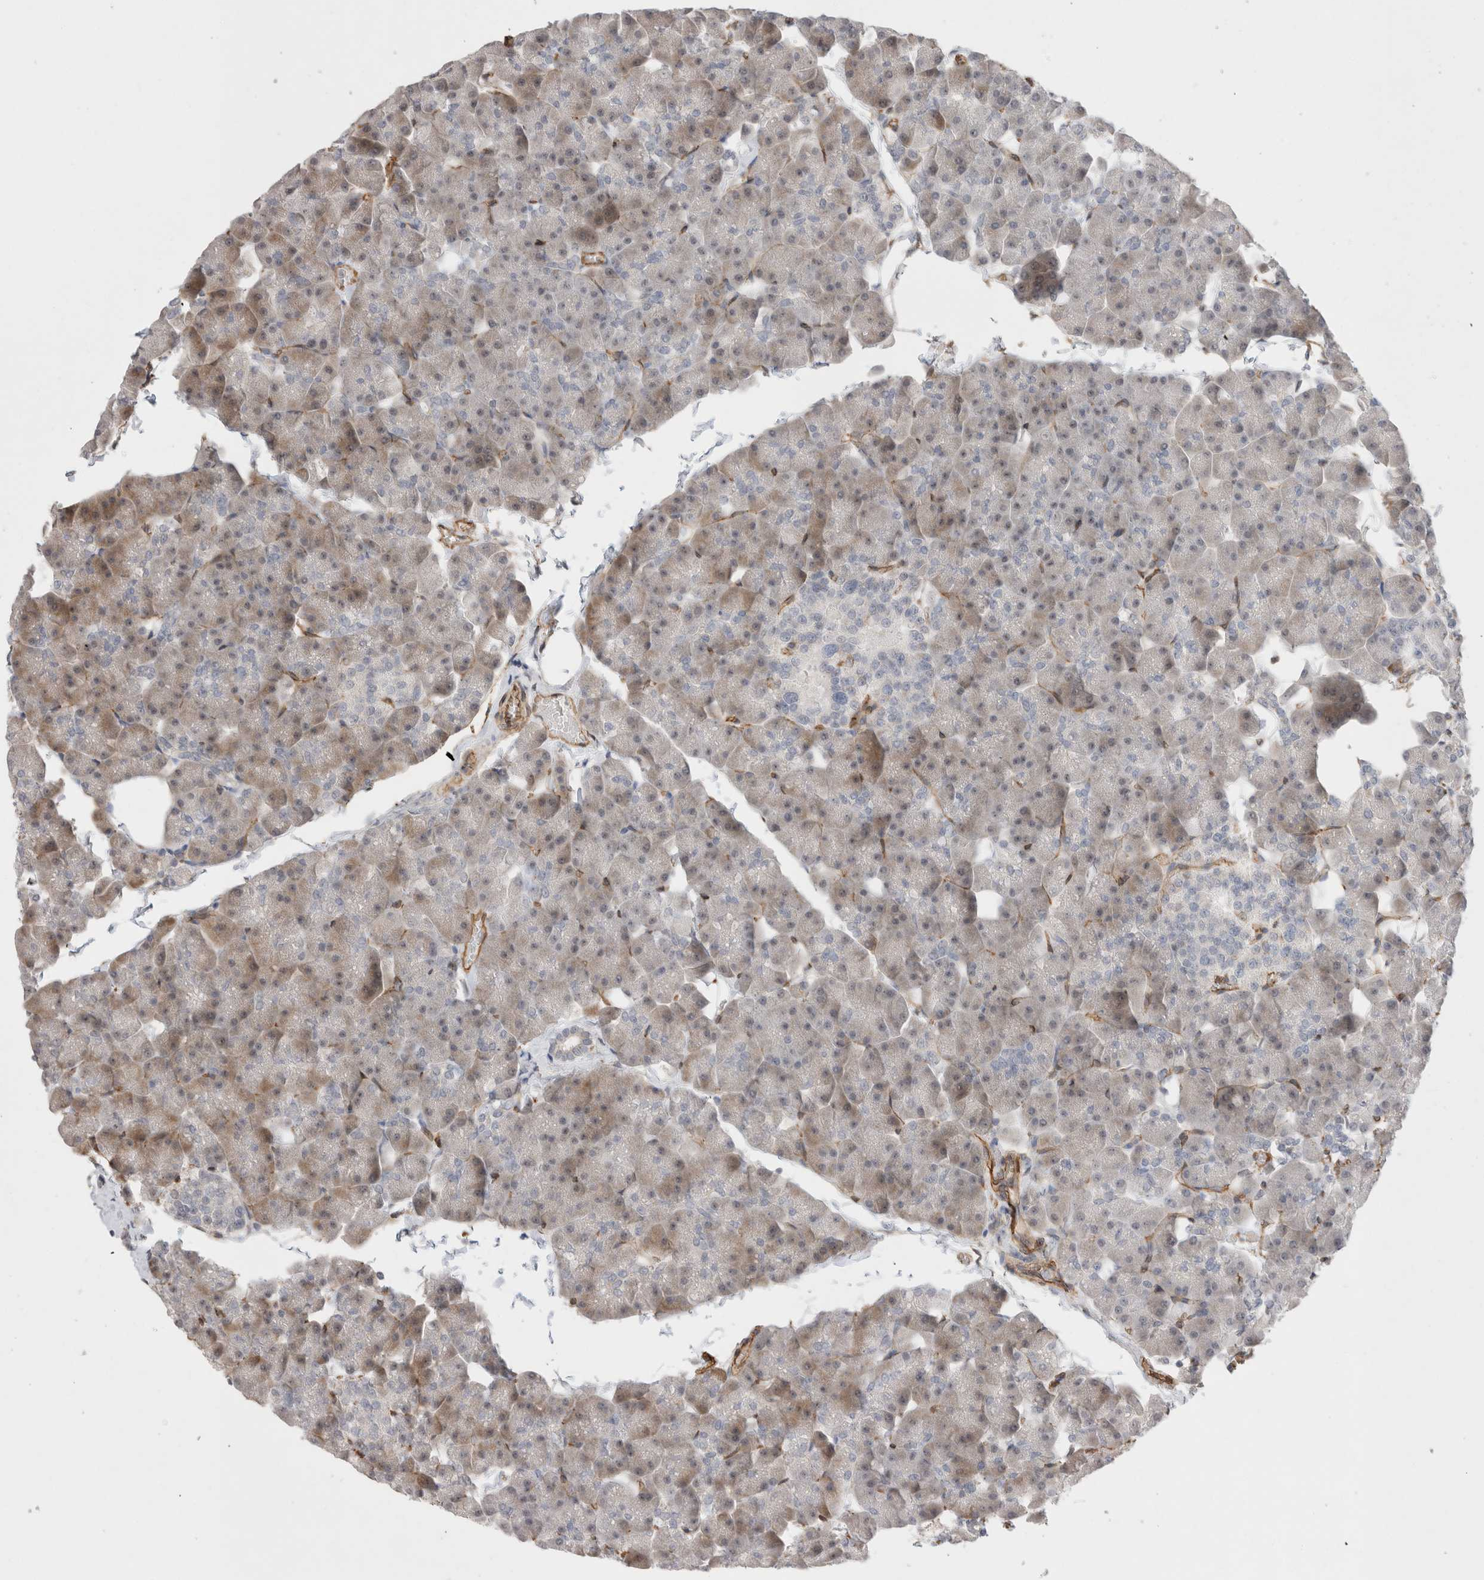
{"staining": {"intensity": "moderate", "quantity": "25%-75%", "location": "cytoplasmic/membranous"}, "tissue": "pancreas", "cell_type": "Exocrine glandular cells", "image_type": "normal", "snomed": [{"axis": "morphology", "description": "Normal tissue, NOS"}, {"axis": "topography", "description": "Pancreas"}], "caption": "Pancreas stained for a protein reveals moderate cytoplasmic/membranous positivity in exocrine glandular cells. (DAB (3,3'-diaminobenzidine) = brown stain, brightfield microscopy at high magnification).", "gene": "CAAP1", "patient": {"sex": "male", "age": 35}}